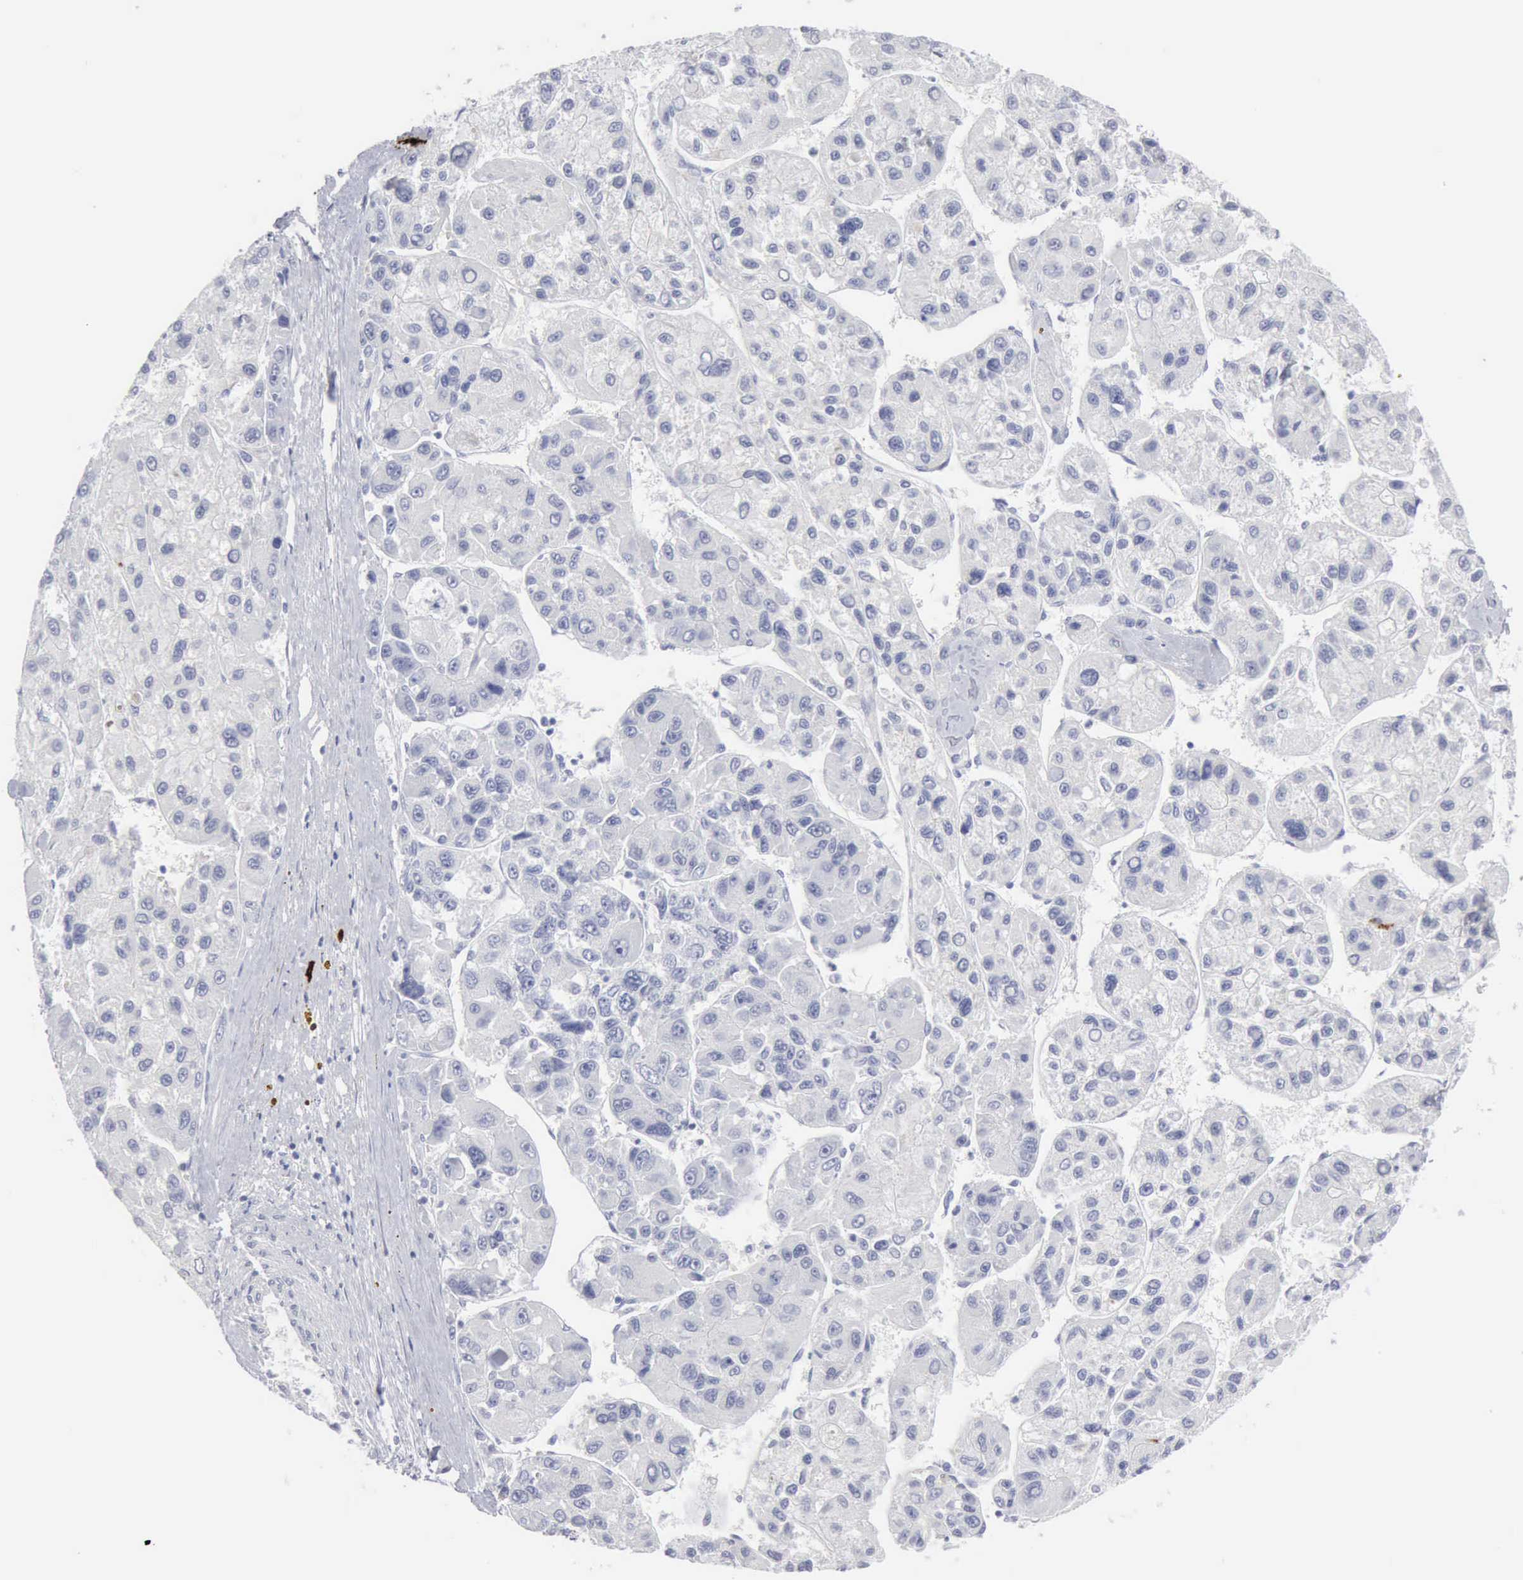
{"staining": {"intensity": "negative", "quantity": "none", "location": "none"}, "tissue": "liver cancer", "cell_type": "Tumor cells", "image_type": "cancer", "snomed": [{"axis": "morphology", "description": "Carcinoma, Hepatocellular, NOS"}, {"axis": "topography", "description": "Liver"}], "caption": "An immunohistochemistry histopathology image of liver cancer (hepatocellular carcinoma) is shown. There is no staining in tumor cells of liver cancer (hepatocellular carcinoma). (DAB (3,3'-diaminobenzidine) immunohistochemistry (IHC) visualized using brightfield microscopy, high magnification).", "gene": "CMA1", "patient": {"sex": "male", "age": 64}}